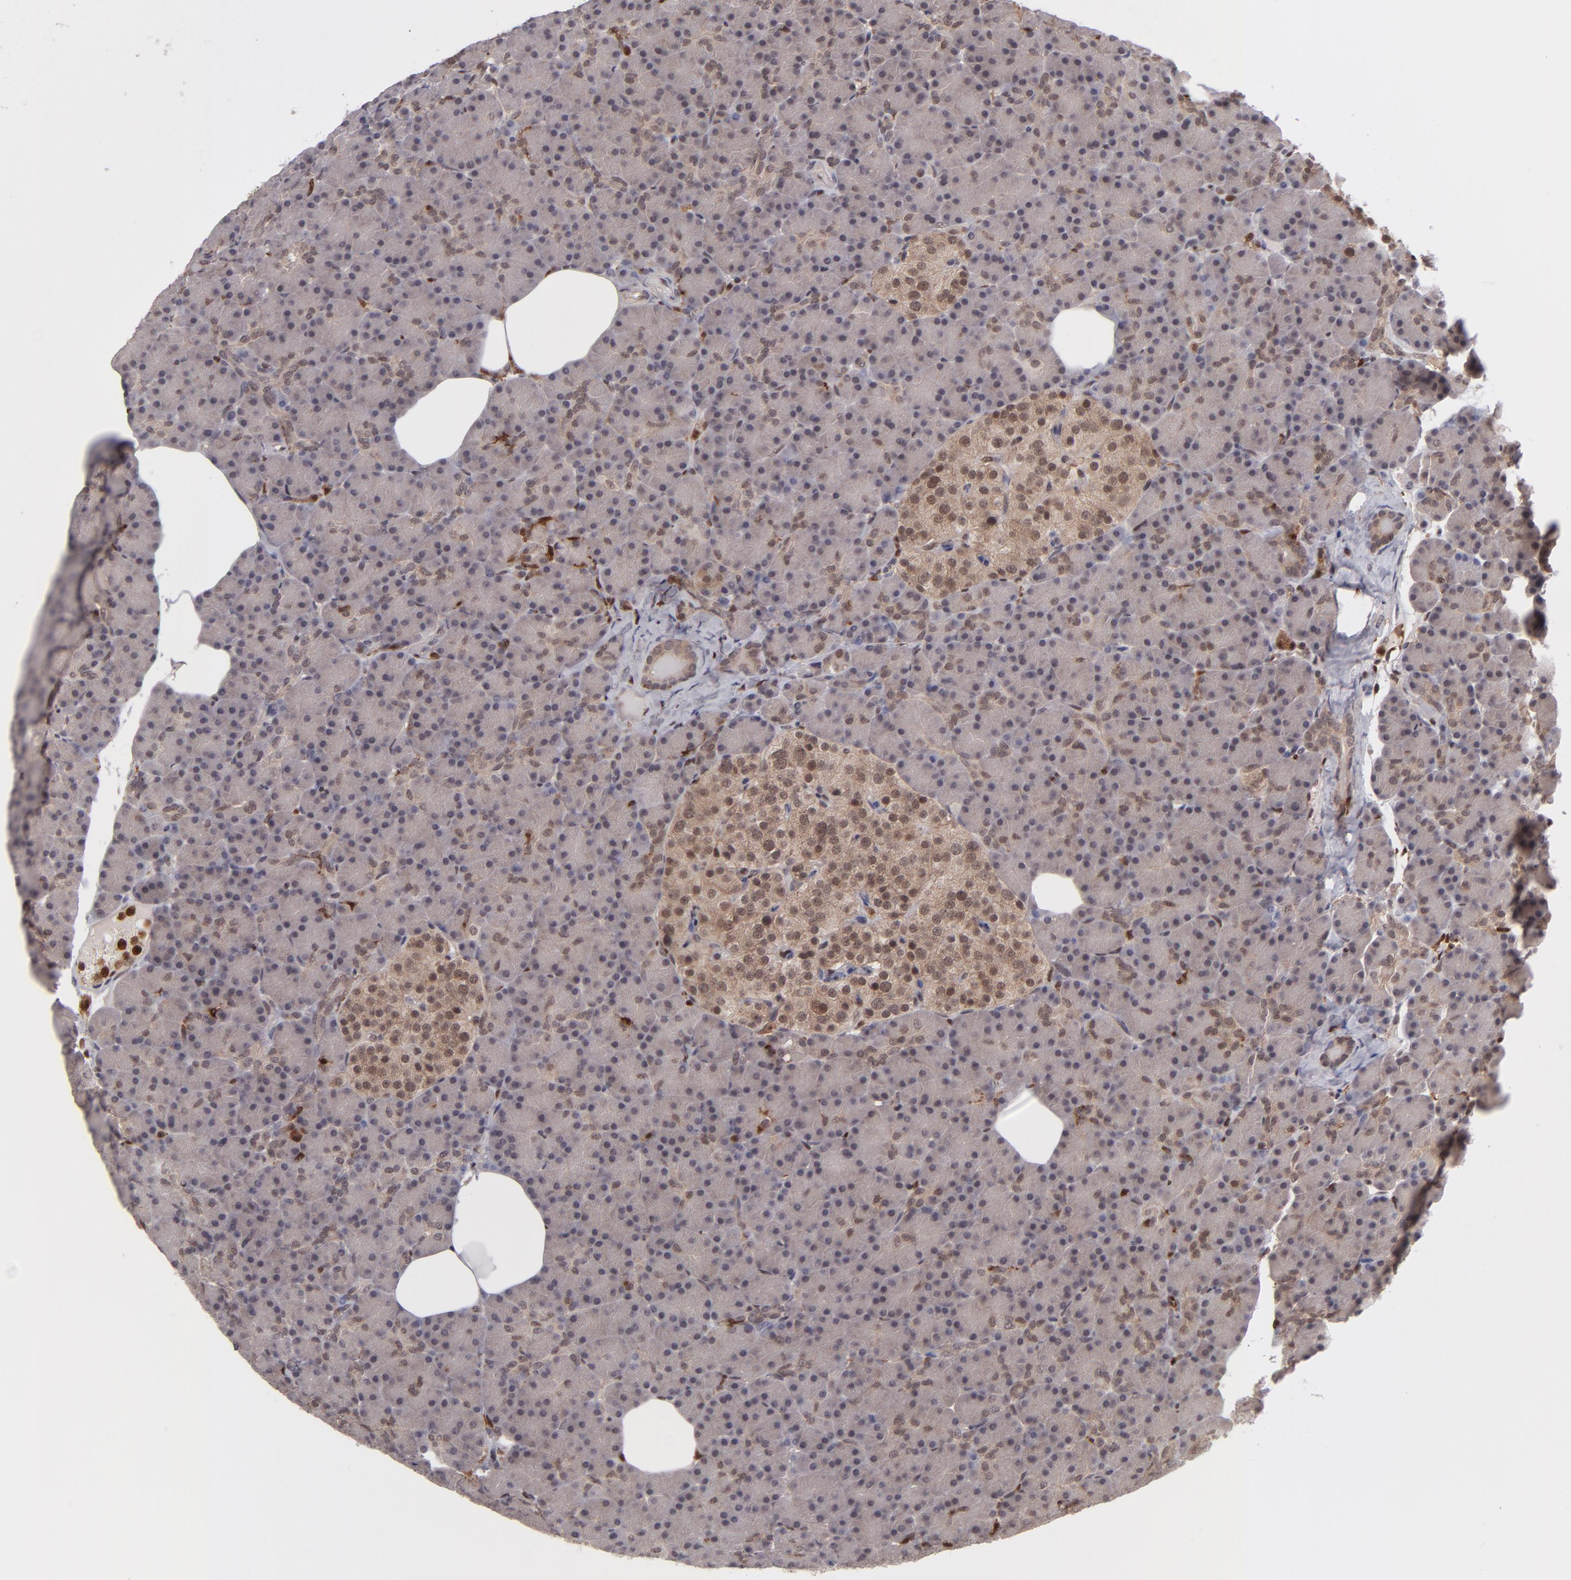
{"staining": {"intensity": "weak", "quantity": "25%-75%", "location": "cytoplasmic/membranous,nuclear"}, "tissue": "pancreas", "cell_type": "Exocrine glandular cells", "image_type": "normal", "snomed": [{"axis": "morphology", "description": "Normal tissue, NOS"}, {"axis": "topography", "description": "Pancreas"}], "caption": "Unremarkable pancreas shows weak cytoplasmic/membranous,nuclear positivity in approximately 25%-75% of exocrine glandular cells, visualized by immunohistochemistry. Nuclei are stained in blue.", "gene": "GRB2", "patient": {"sex": "female", "age": 43}}